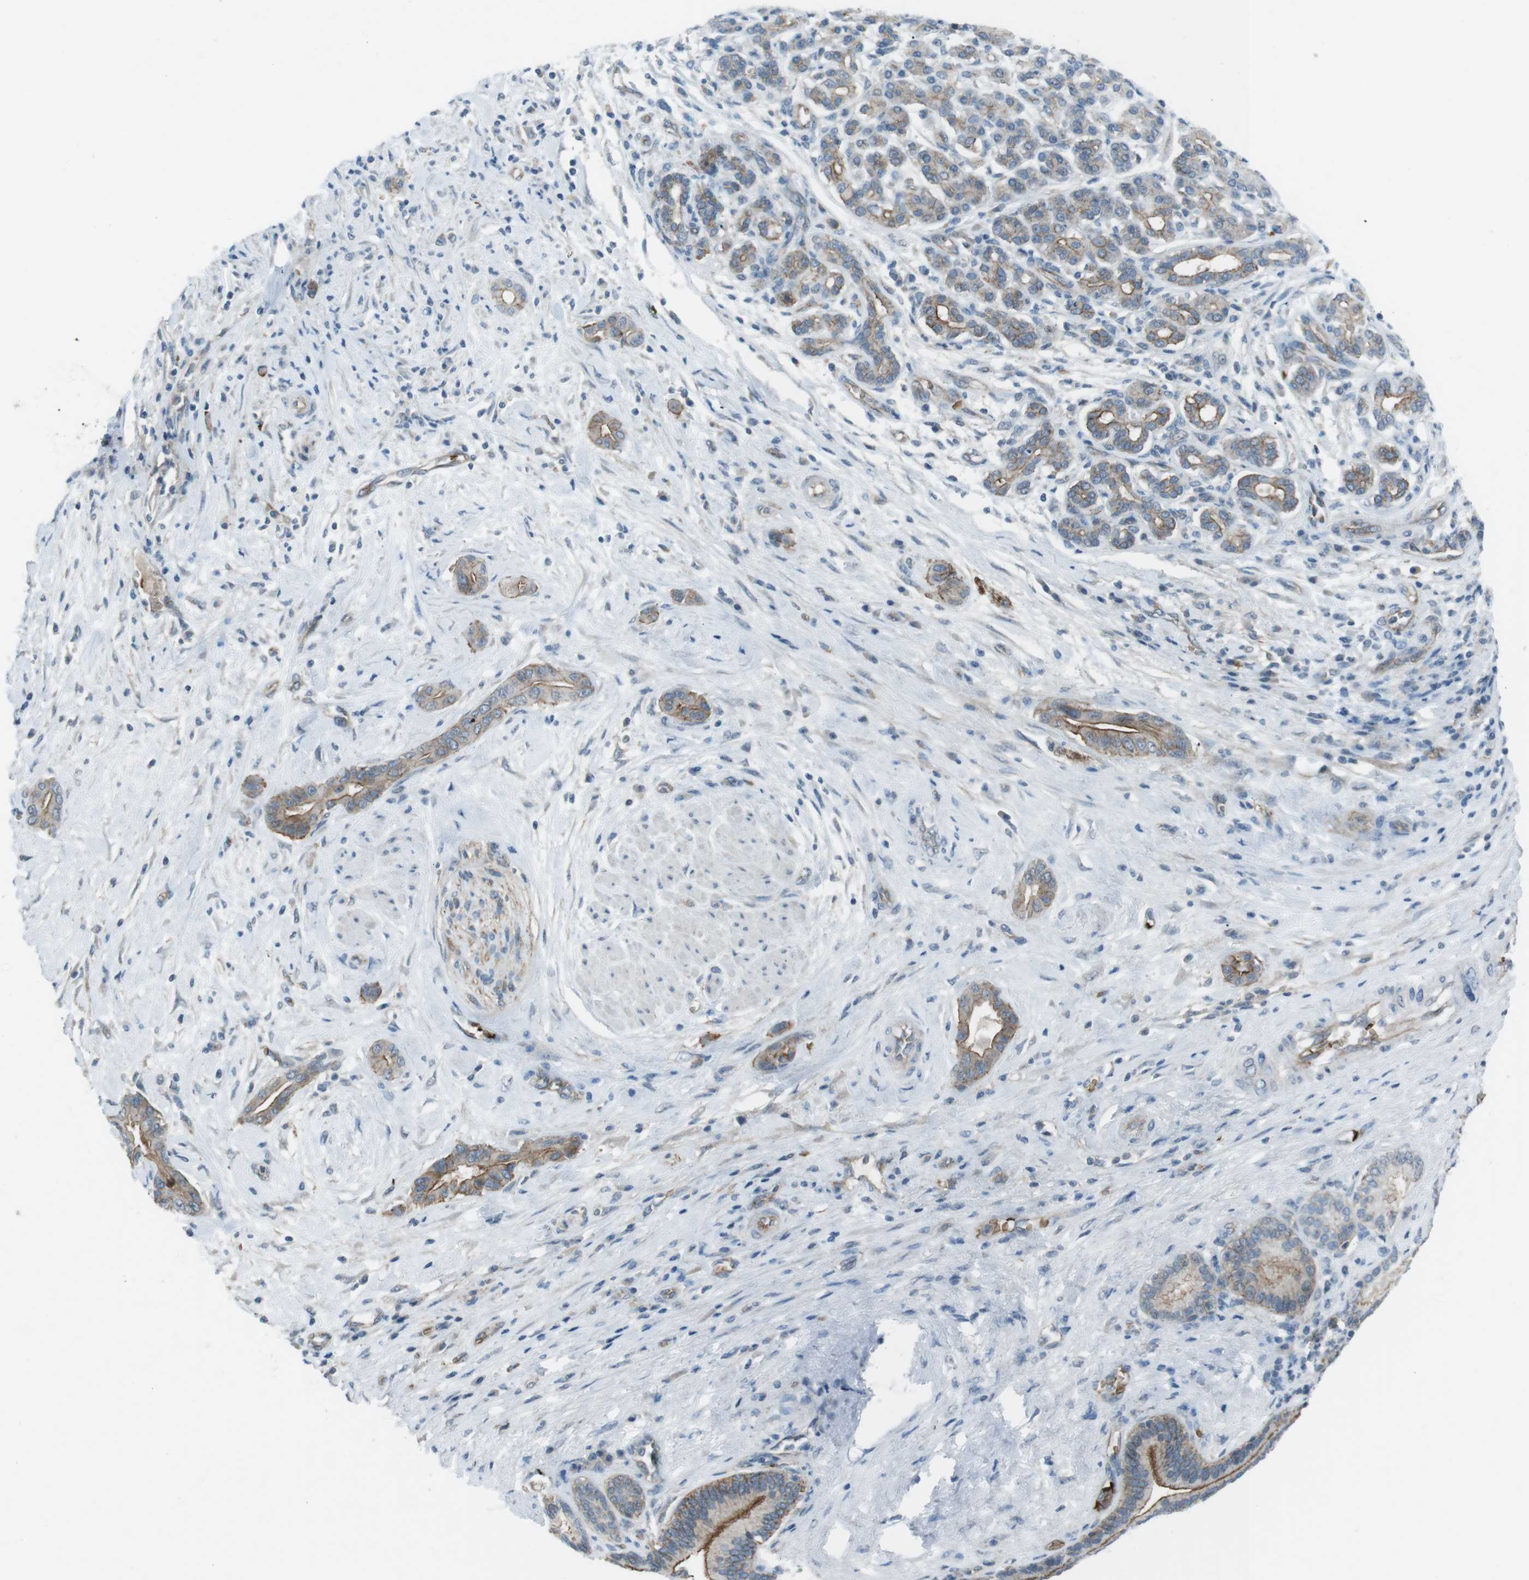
{"staining": {"intensity": "moderate", "quantity": ">75%", "location": "cytoplasmic/membranous"}, "tissue": "pancreatic cancer", "cell_type": "Tumor cells", "image_type": "cancer", "snomed": [{"axis": "morphology", "description": "Normal tissue, NOS"}, {"axis": "morphology", "description": "Adenocarcinoma, NOS"}, {"axis": "topography", "description": "Pancreas"}], "caption": "The immunohistochemical stain highlights moderate cytoplasmic/membranous positivity in tumor cells of pancreatic adenocarcinoma tissue.", "gene": "SPTA1", "patient": {"sex": "male", "age": 63}}